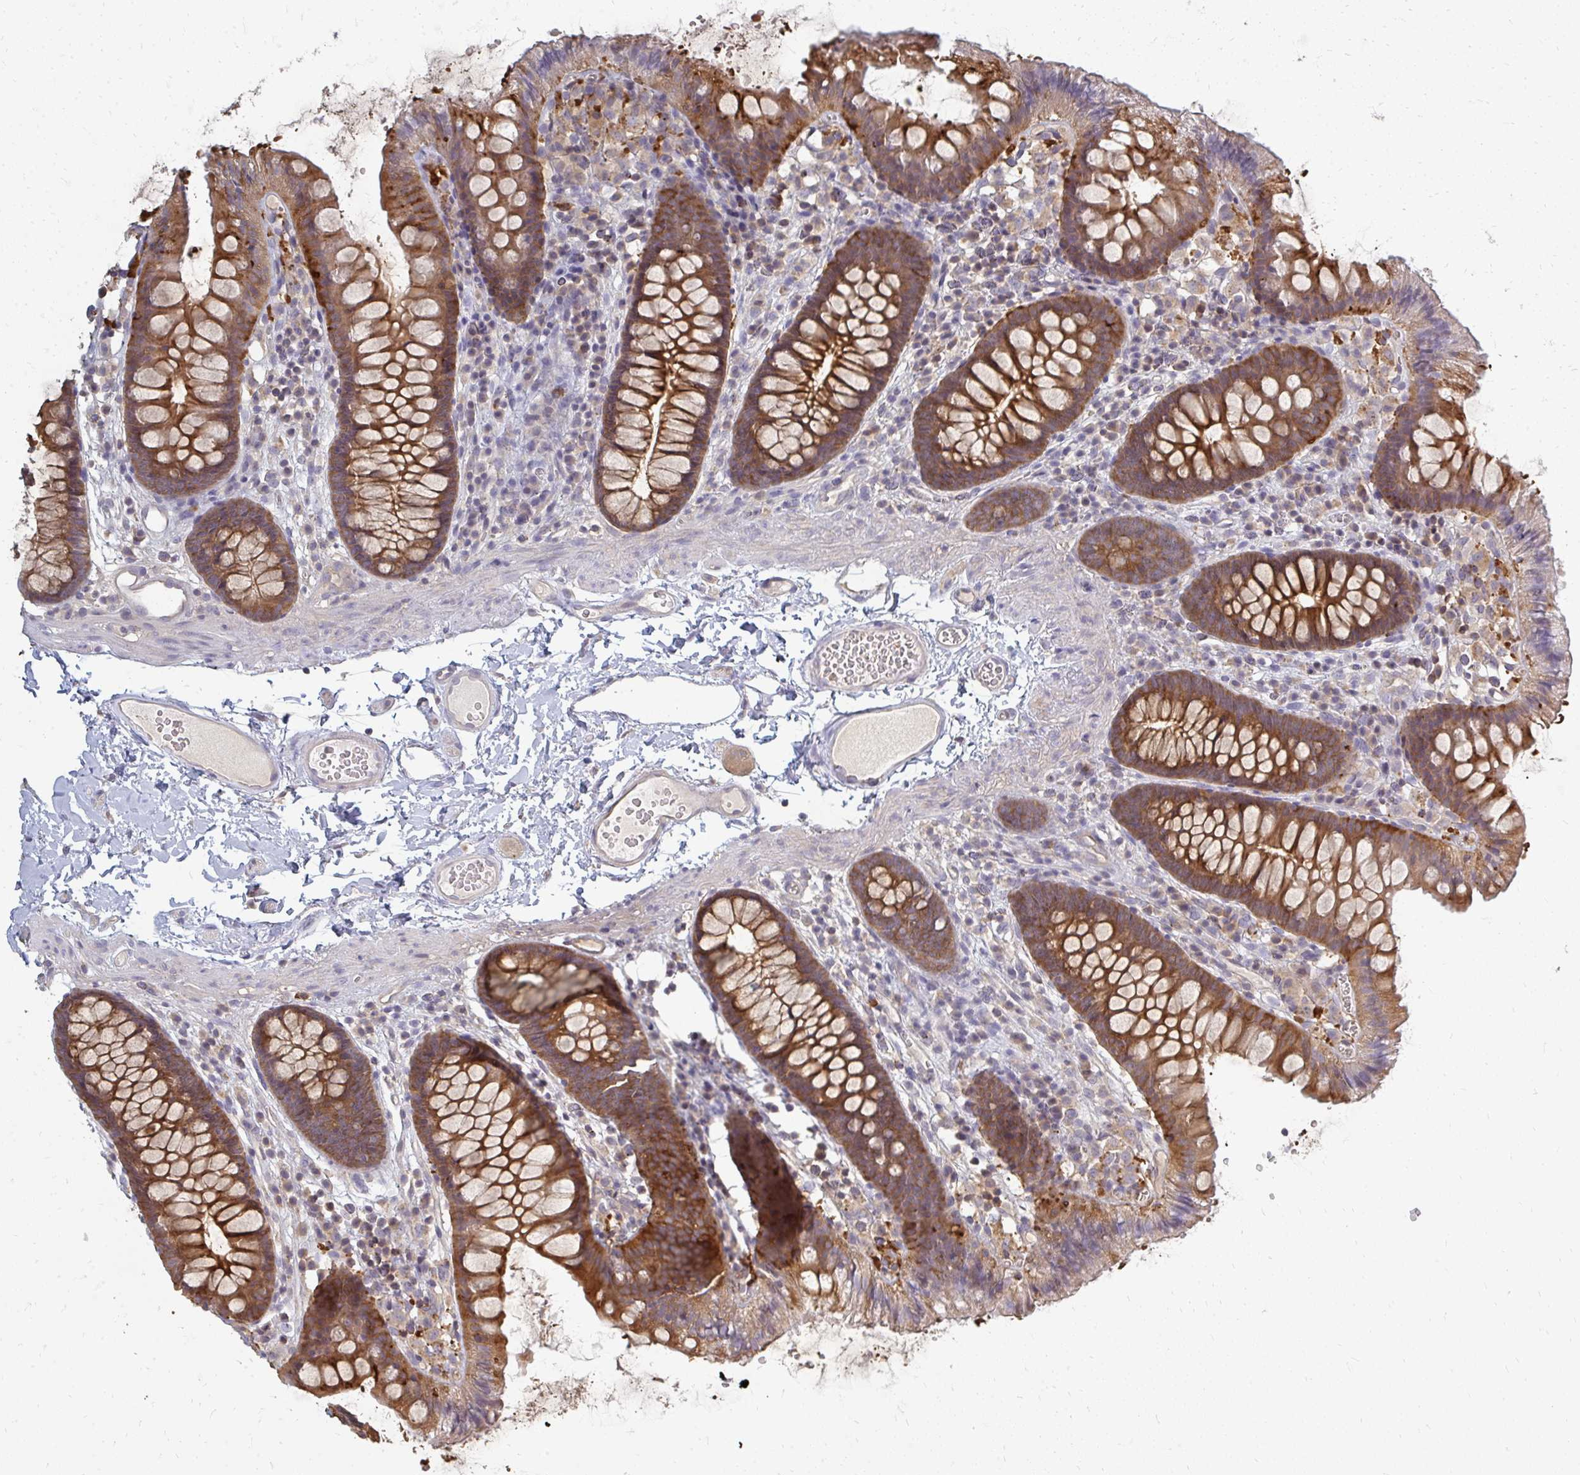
{"staining": {"intensity": "negative", "quantity": "none", "location": "none"}, "tissue": "colon", "cell_type": "Endothelial cells", "image_type": "normal", "snomed": [{"axis": "morphology", "description": "Normal tissue, NOS"}, {"axis": "topography", "description": "Colon"}], "caption": "An immunohistochemistry micrograph of benign colon is shown. There is no staining in endothelial cells of colon. (Stains: DAB (3,3'-diaminobenzidine) immunohistochemistry with hematoxylin counter stain, Microscopy: brightfield microscopy at high magnification).", "gene": "ZNF285", "patient": {"sex": "male", "age": 84}}